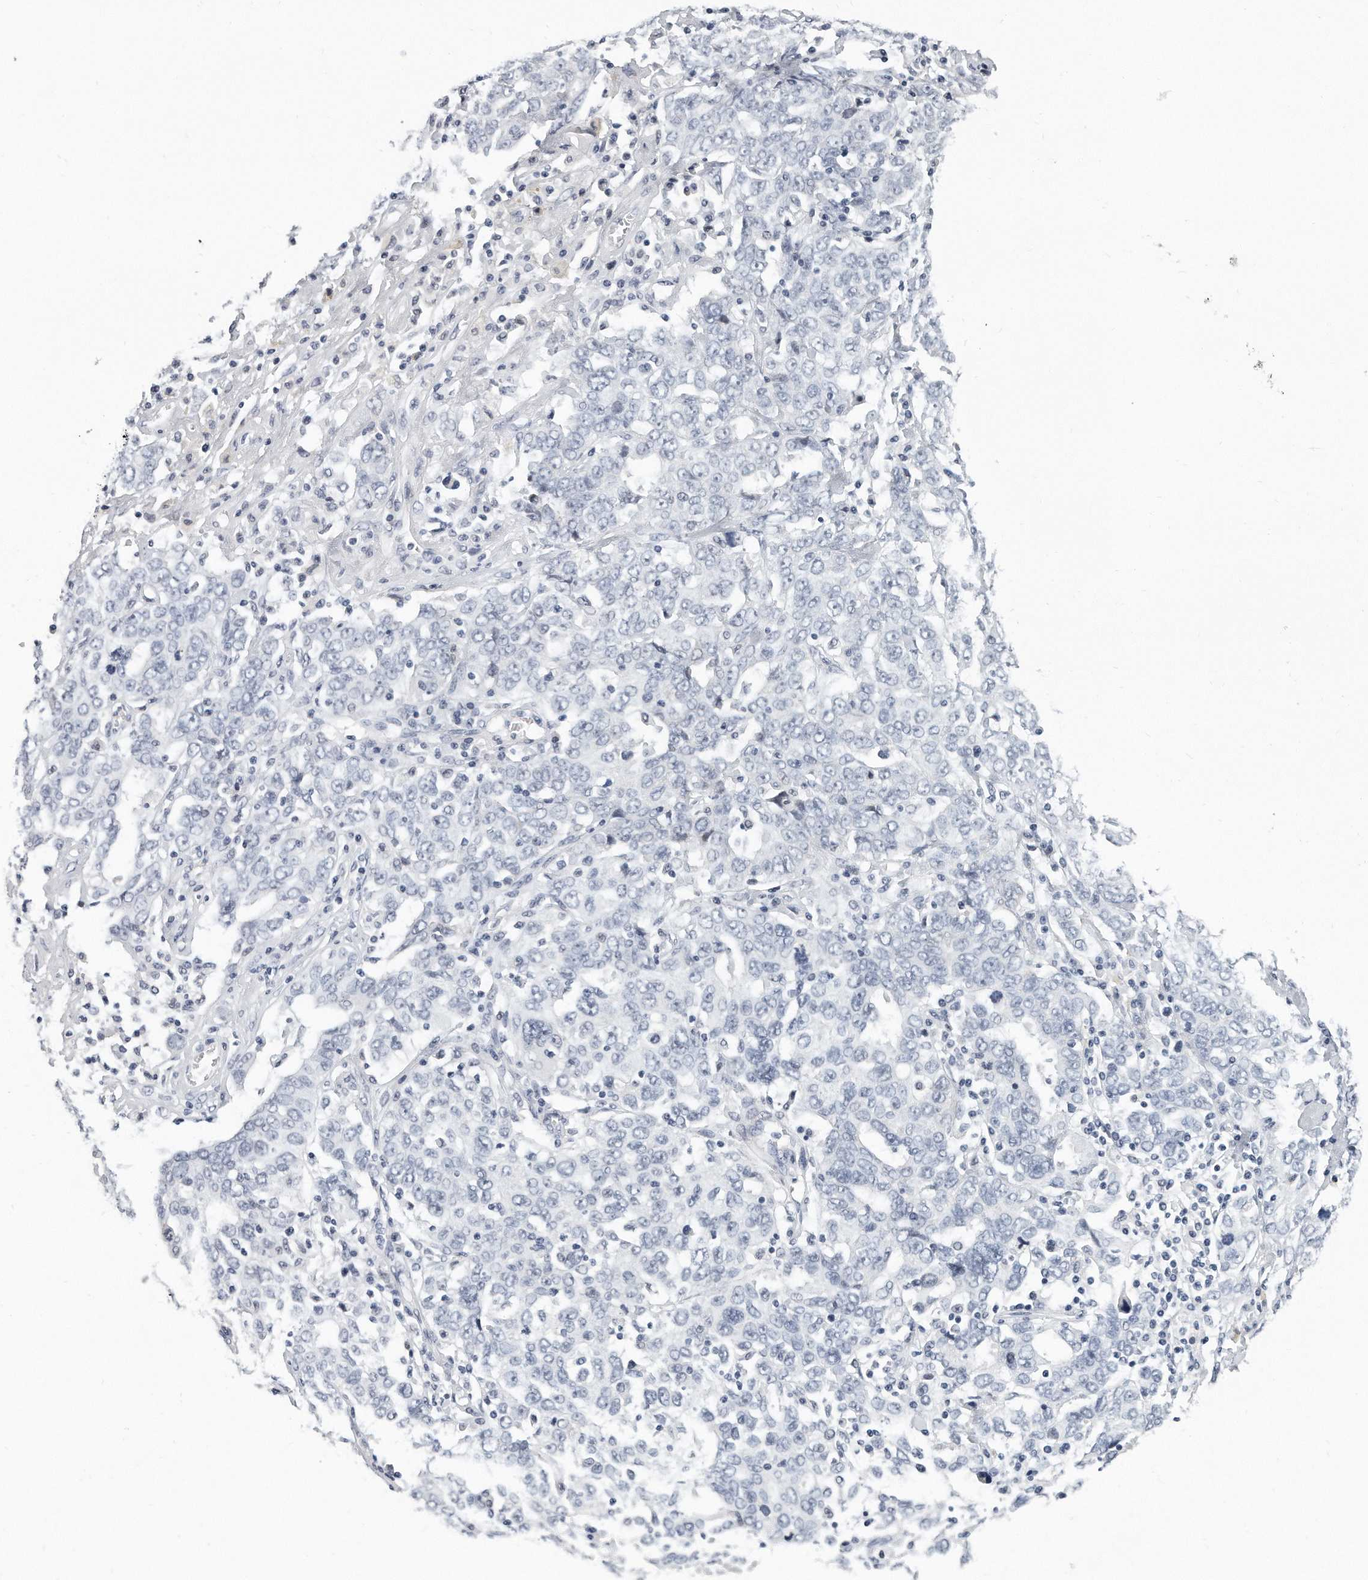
{"staining": {"intensity": "negative", "quantity": "none", "location": "none"}, "tissue": "ovarian cancer", "cell_type": "Tumor cells", "image_type": "cancer", "snomed": [{"axis": "morphology", "description": "Carcinoma, endometroid"}, {"axis": "topography", "description": "Ovary"}], "caption": "Human ovarian endometroid carcinoma stained for a protein using IHC displays no expression in tumor cells.", "gene": "TFCP2L1", "patient": {"sex": "female", "age": 62}}